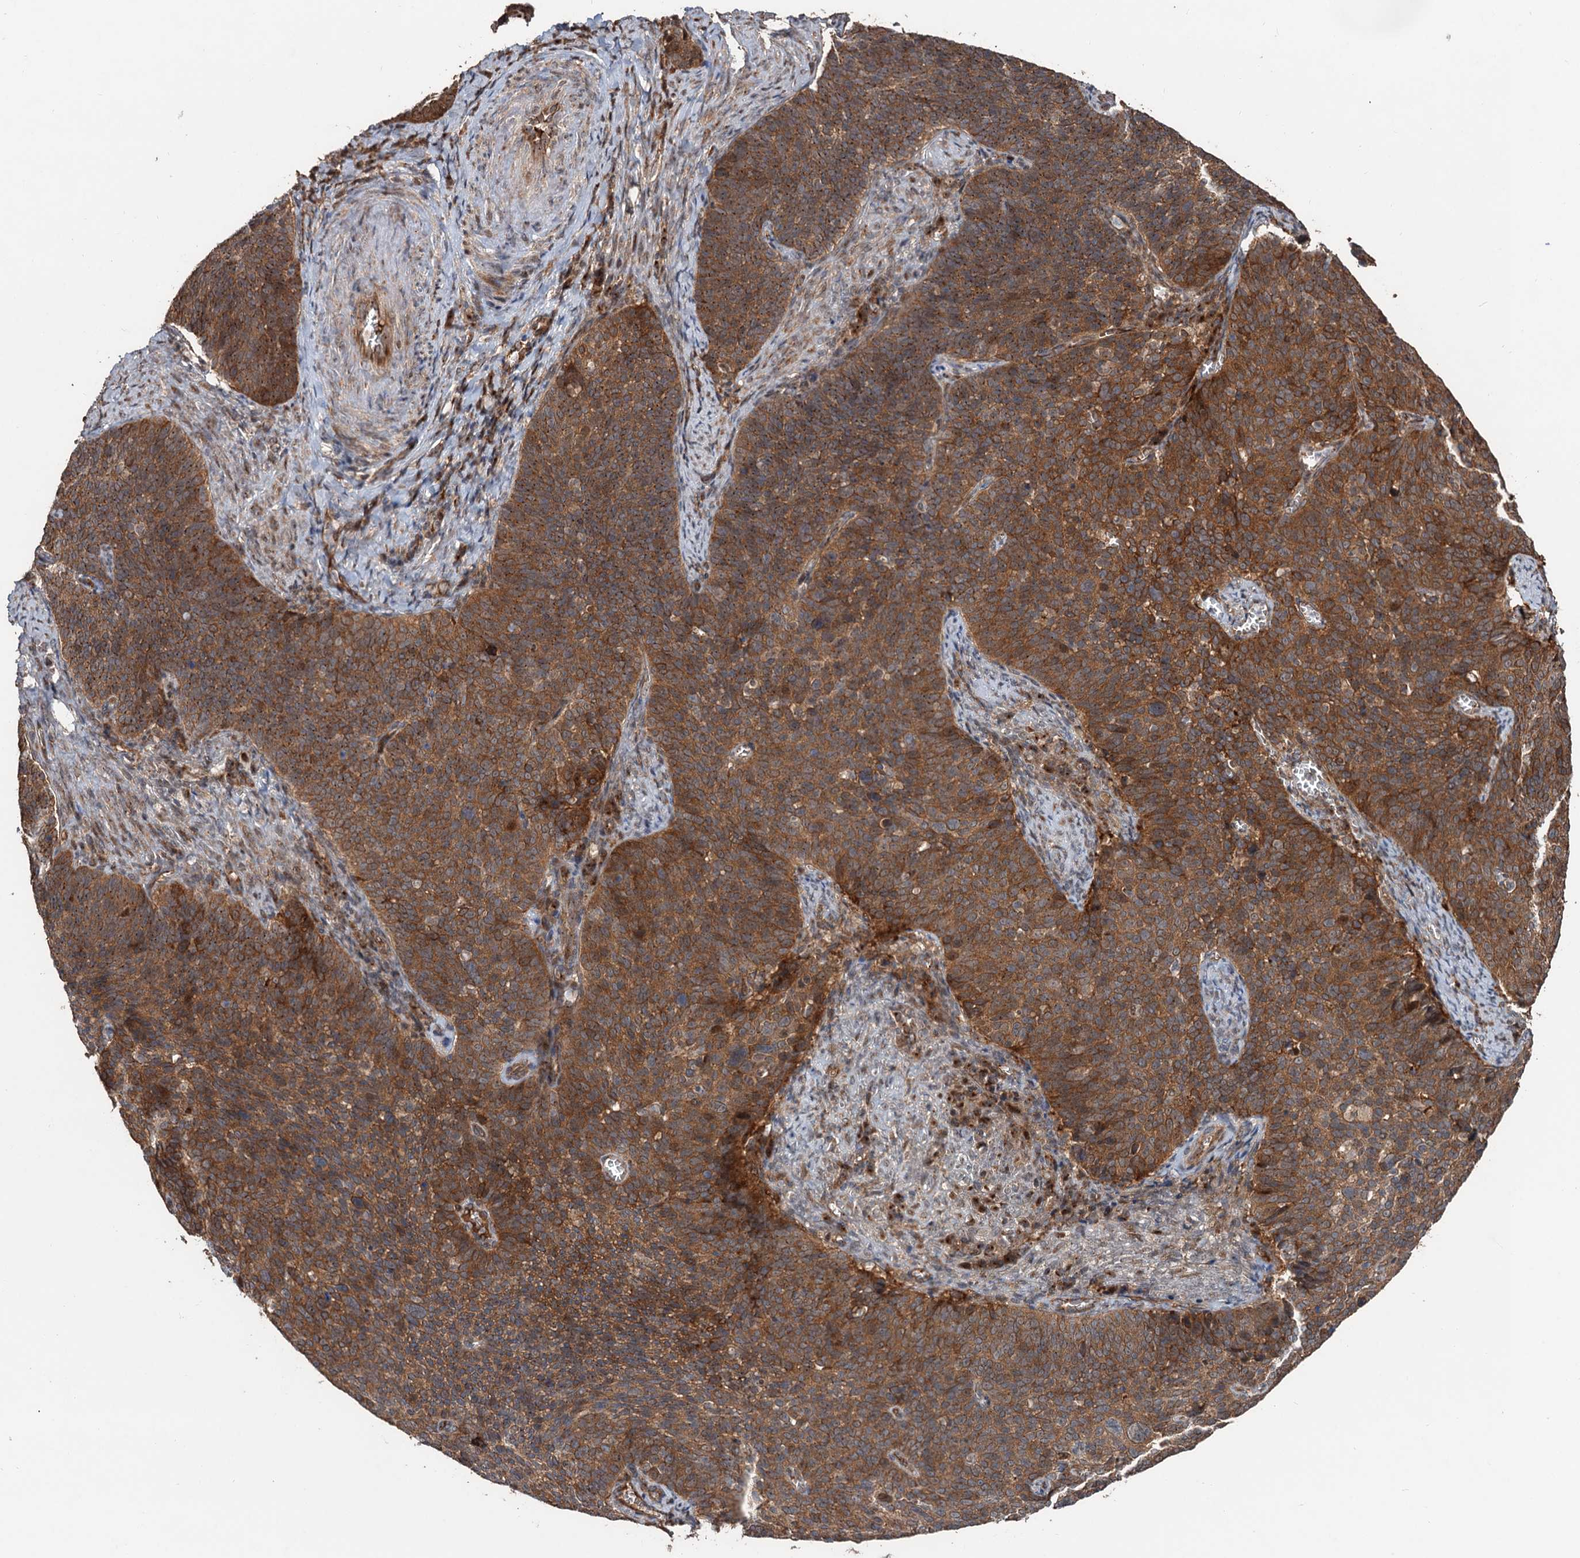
{"staining": {"intensity": "strong", "quantity": ">75%", "location": "cytoplasmic/membranous"}, "tissue": "cervical cancer", "cell_type": "Tumor cells", "image_type": "cancer", "snomed": [{"axis": "morphology", "description": "Normal tissue, NOS"}, {"axis": "morphology", "description": "Squamous cell carcinoma, NOS"}, {"axis": "topography", "description": "Cervix"}], "caption": "A brown stain labels strong cytoplasmic/membranous staining of a protein in human cervical squamous cell carcinoma tumor cells.", "gene": "DEXI", "patient": {"sex": "female", "age": 39}}